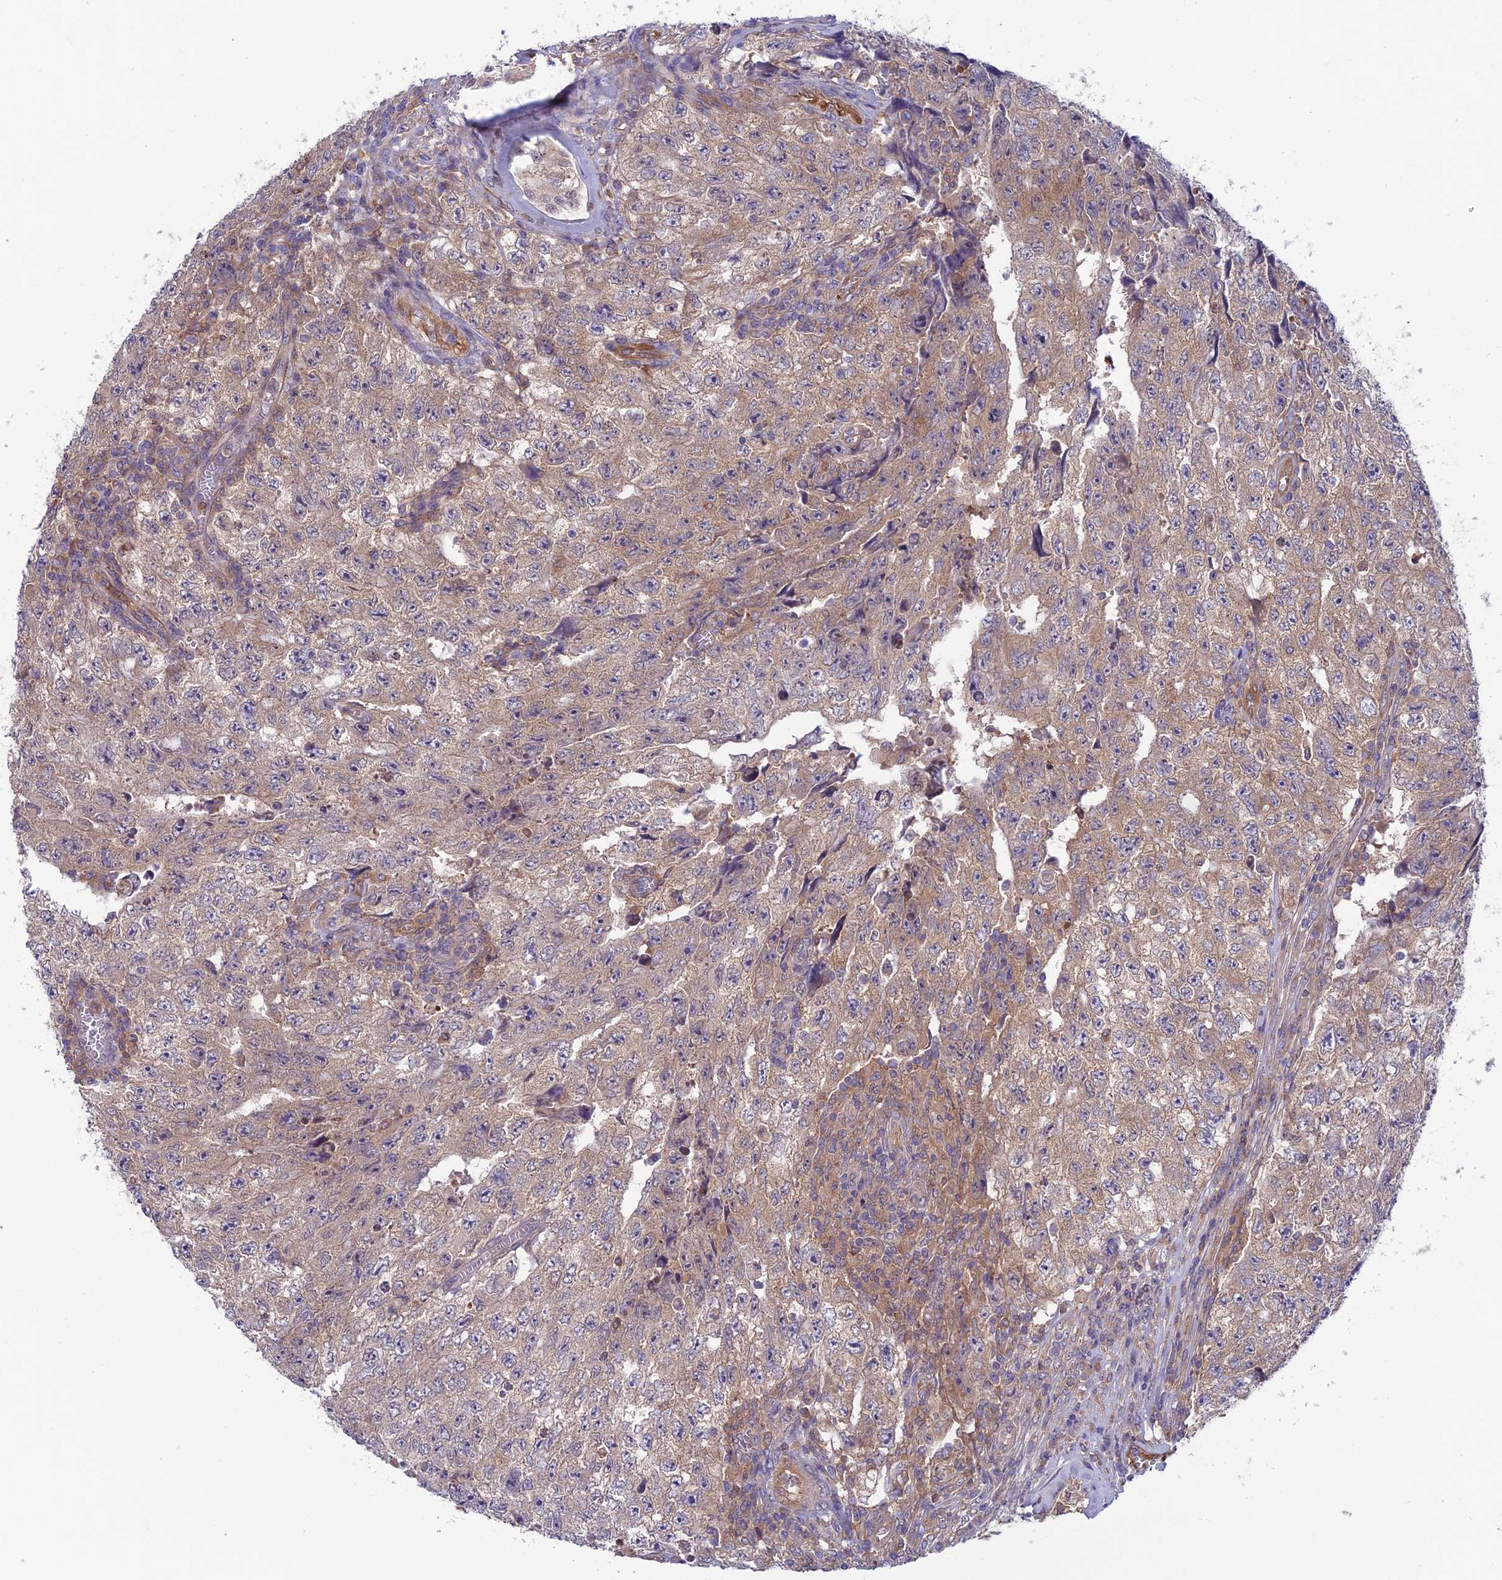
{"staining": {"intensity": "moderate", "quantity": "25%-75%", "location": "cytoplasmic/membranous"}, "tissue": "testis cancer", "cell_type": "Tumor cells", "image_type": "cancer", "snomed": [{"axis": "morphology", "description": "Carcinoma, Embryonal, NOS"}, {"axis": "topography", "description": "Testis"}], "caption": "Testis cancer (embryonal carcinoma) tissue displays moderate cytoplasmic/membranous staining in about 25%-75% of tumor cells", "gene": "MAST2", "patient": {"sex": "male", "age": 17}}